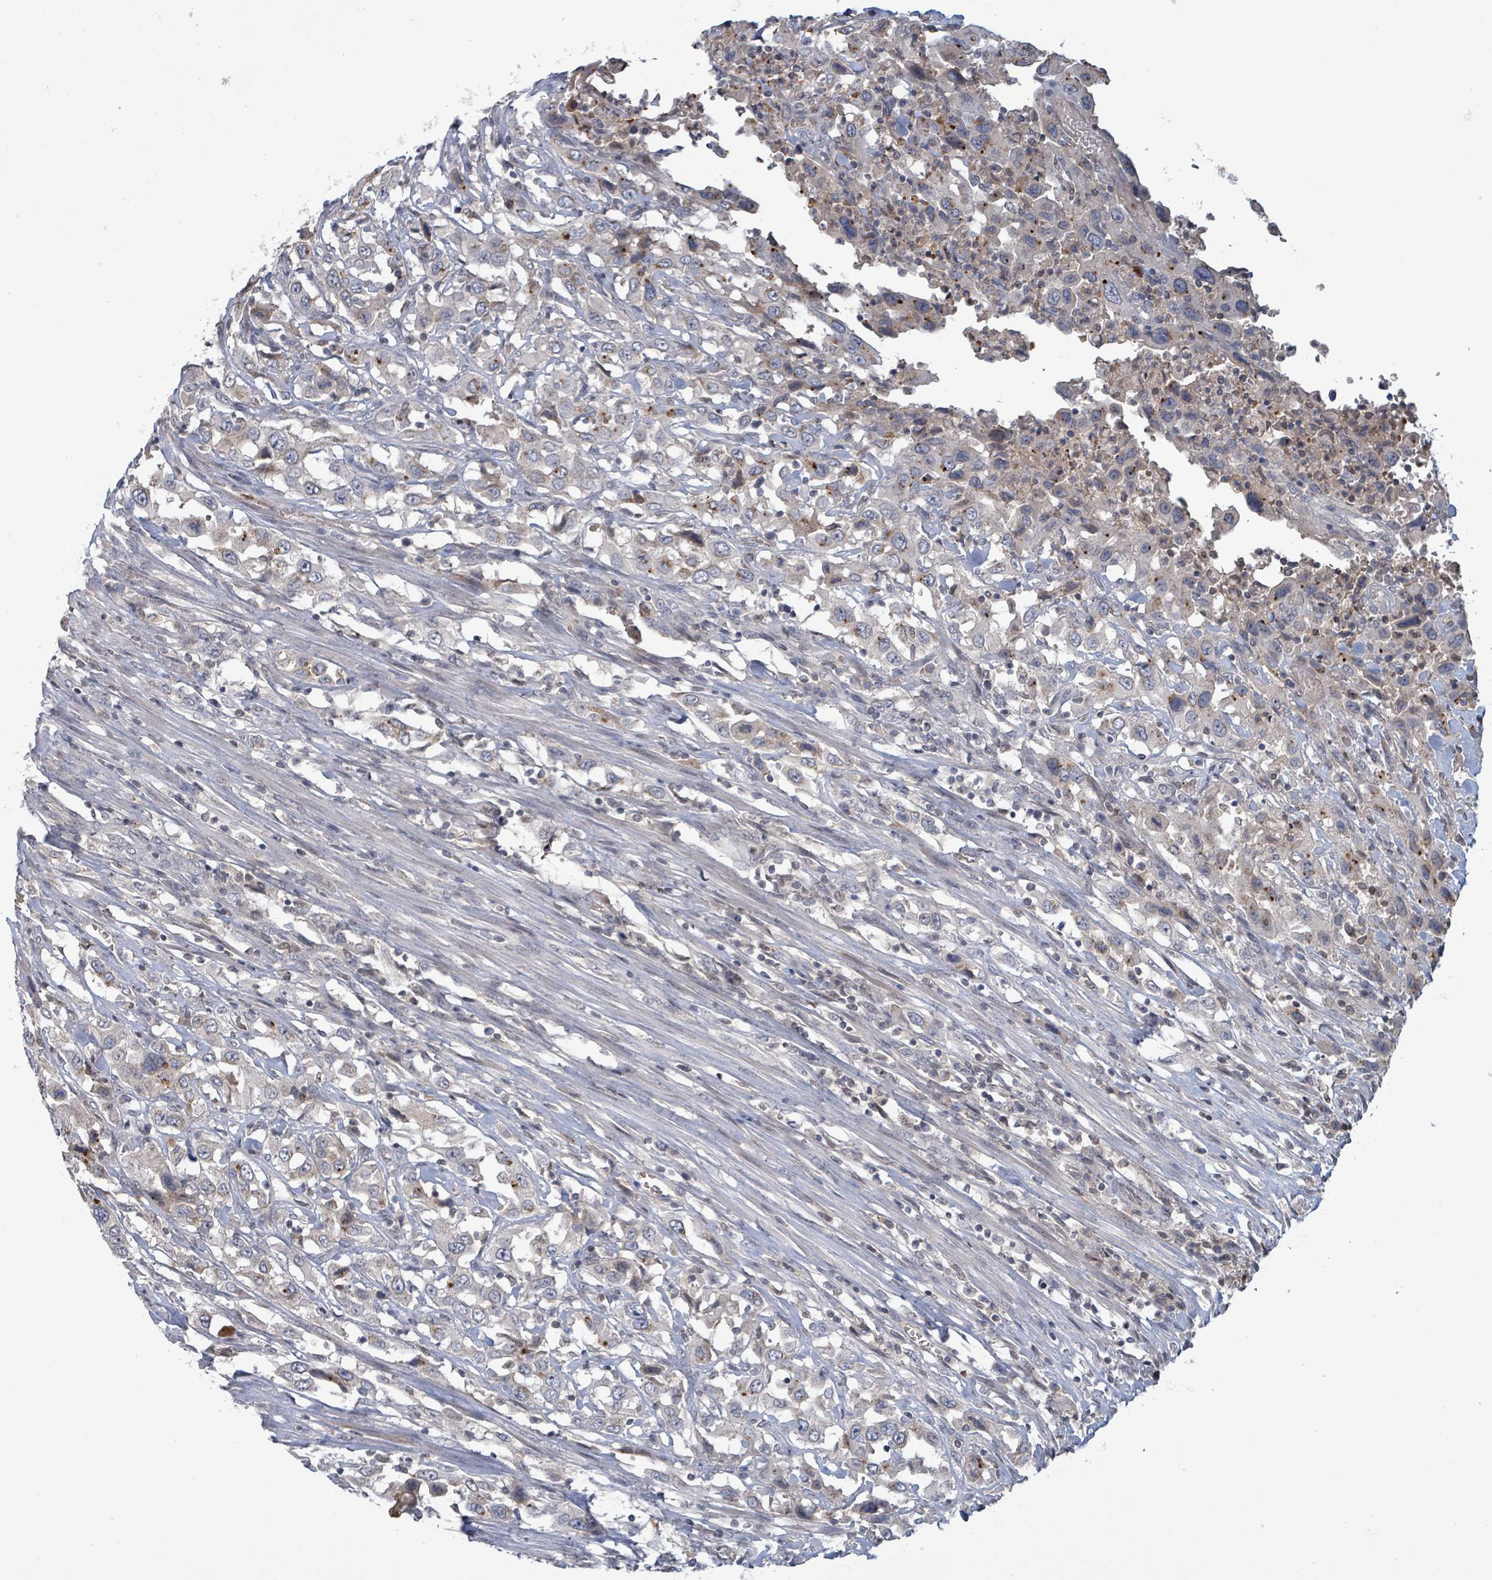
{"staining": {"intensity": "moderate", "quantity": "<25%", "location": "cytoplasmic/membranous"}, "tissue": "urothelial cancer", "cell_type": "Tumor cells", "image_type": "cancer", "snomed": [{"axis": "morphology", "description": "Urothelial carcinoma, High grade"}, {"axis": "topography", "description": "Urinary bladder"}], "caption": "A histopathology image of high-grade urothelial carcinoma stained for a protein exhibits moderate cytoplasmic/membranous brown staining in tumor cells.", "gene": "GRM8", "patient": {"sex": "male", "age": 61}}